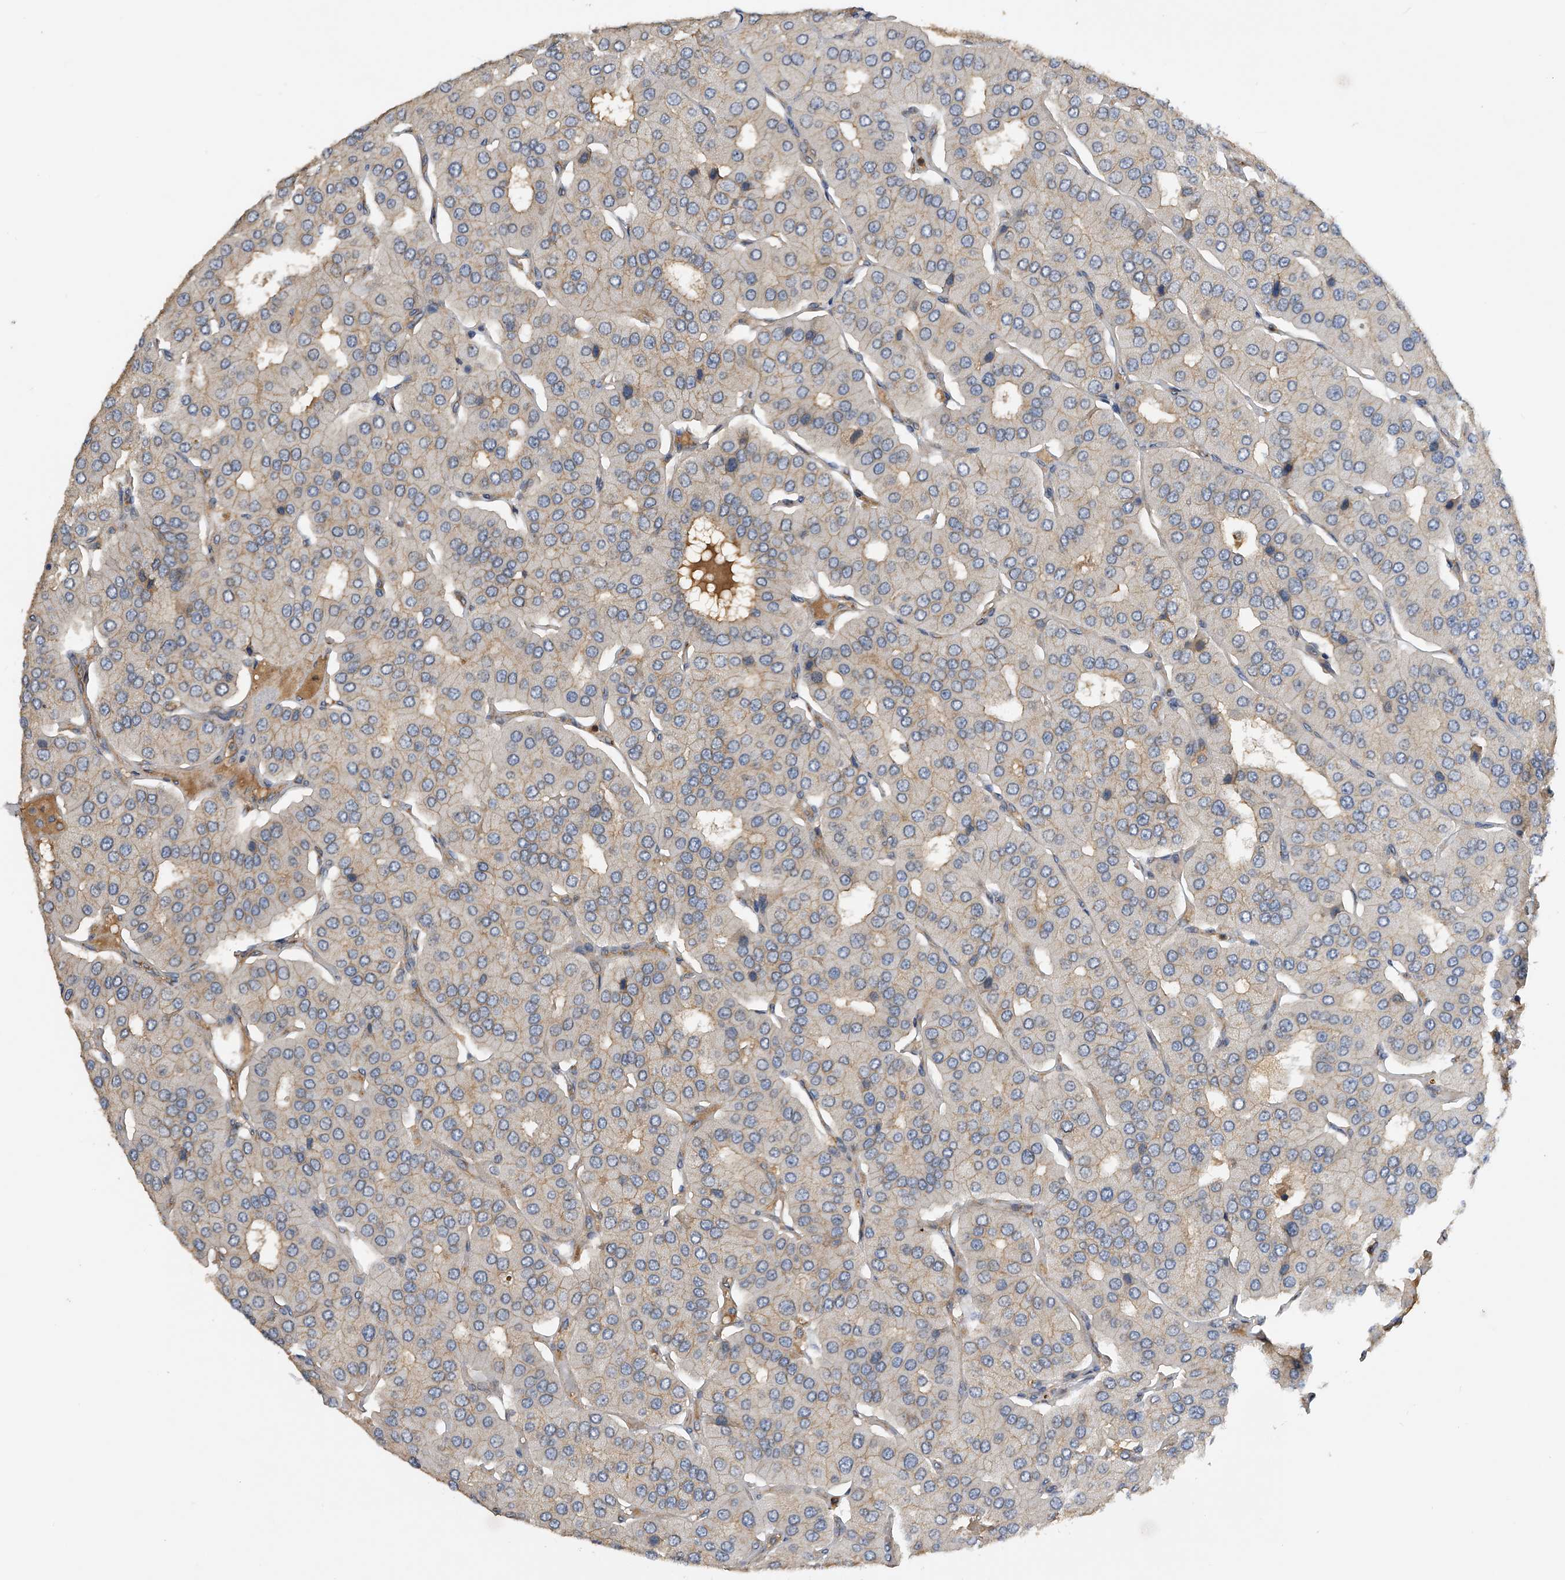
{"staining": {"intensity": "negative", "quantity": "none", "location": "none"}, "tissue": "parathyroid gland", "cell_type": "Glandular cells", "image_type": "normal", "snomed": [{"axis": "morphology", "description": "Normal tissue, NOS"}, {"axis": "morphology", "description": "Adenoma, NOS"}, {"axis": "topography", "description": "Parathyroid gland"}], "caption": "DAB (3,3'-diaminobenzidine) immunohistochemical staining of benign parathyroid gland demonstrates no significant staining in glandular cells. (DAB IHC with hematoxylin counter stain).", "gene": "PTPRA", "patient": {"sex": "female", "age": 86}}